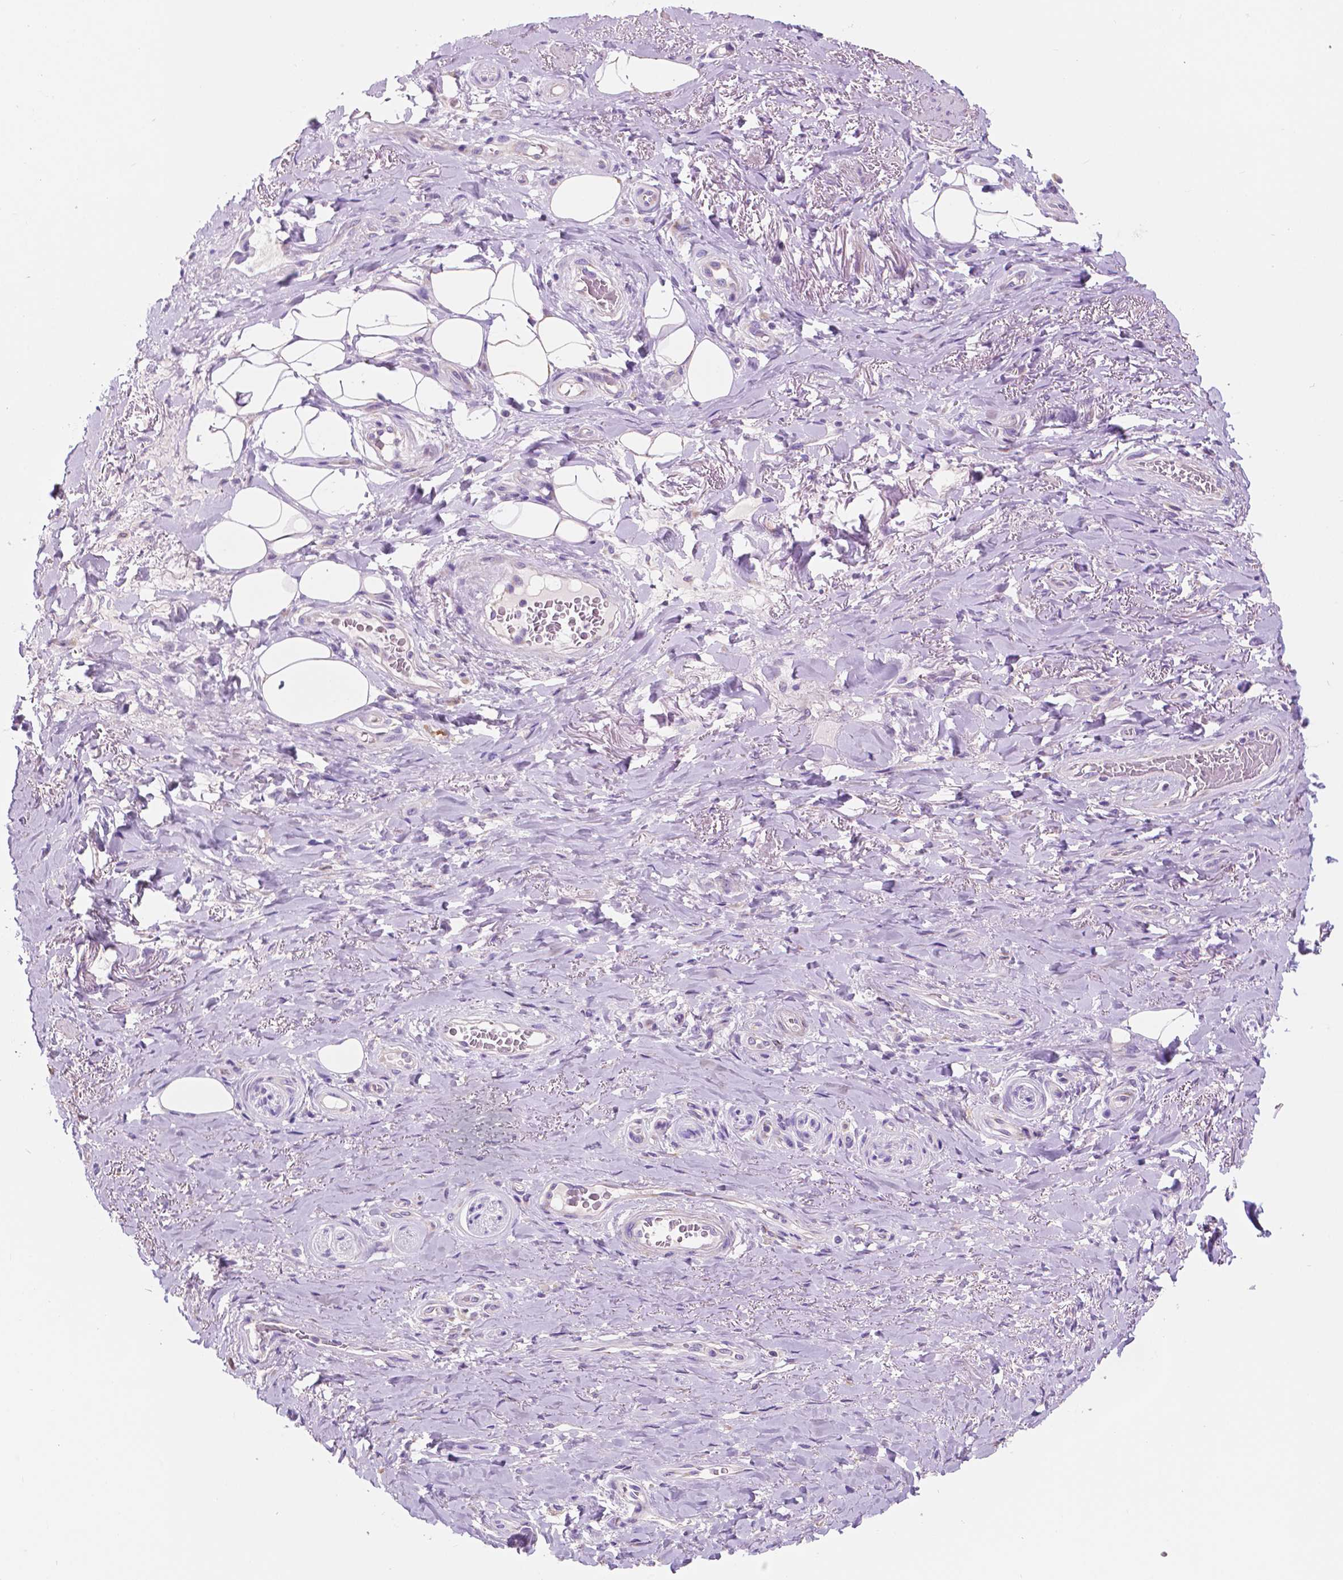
{"staining": {"intensity": "negative", "quantity": "none", "location": "none"}, "tissue": "adipose tissue", "cell_type": "Adipocytes", "image_type": "normal", "snomed": [{"axis": "morphology", "description": "Normal tissue, NOS"}, {"axis": "topography", "description": "Anal"}, {"axis": "topography", "description": "Peripheral nerve tissue"}], "caption": "Immunohistochemistry image of normal adipose tissue: human adipose tissue stained with DAB (3,3'-diaminobenzidine) displays no significant protein staining in adipocytes.", "gene": "TRPV5", "patient": {"sex": "male", "age": 53}}